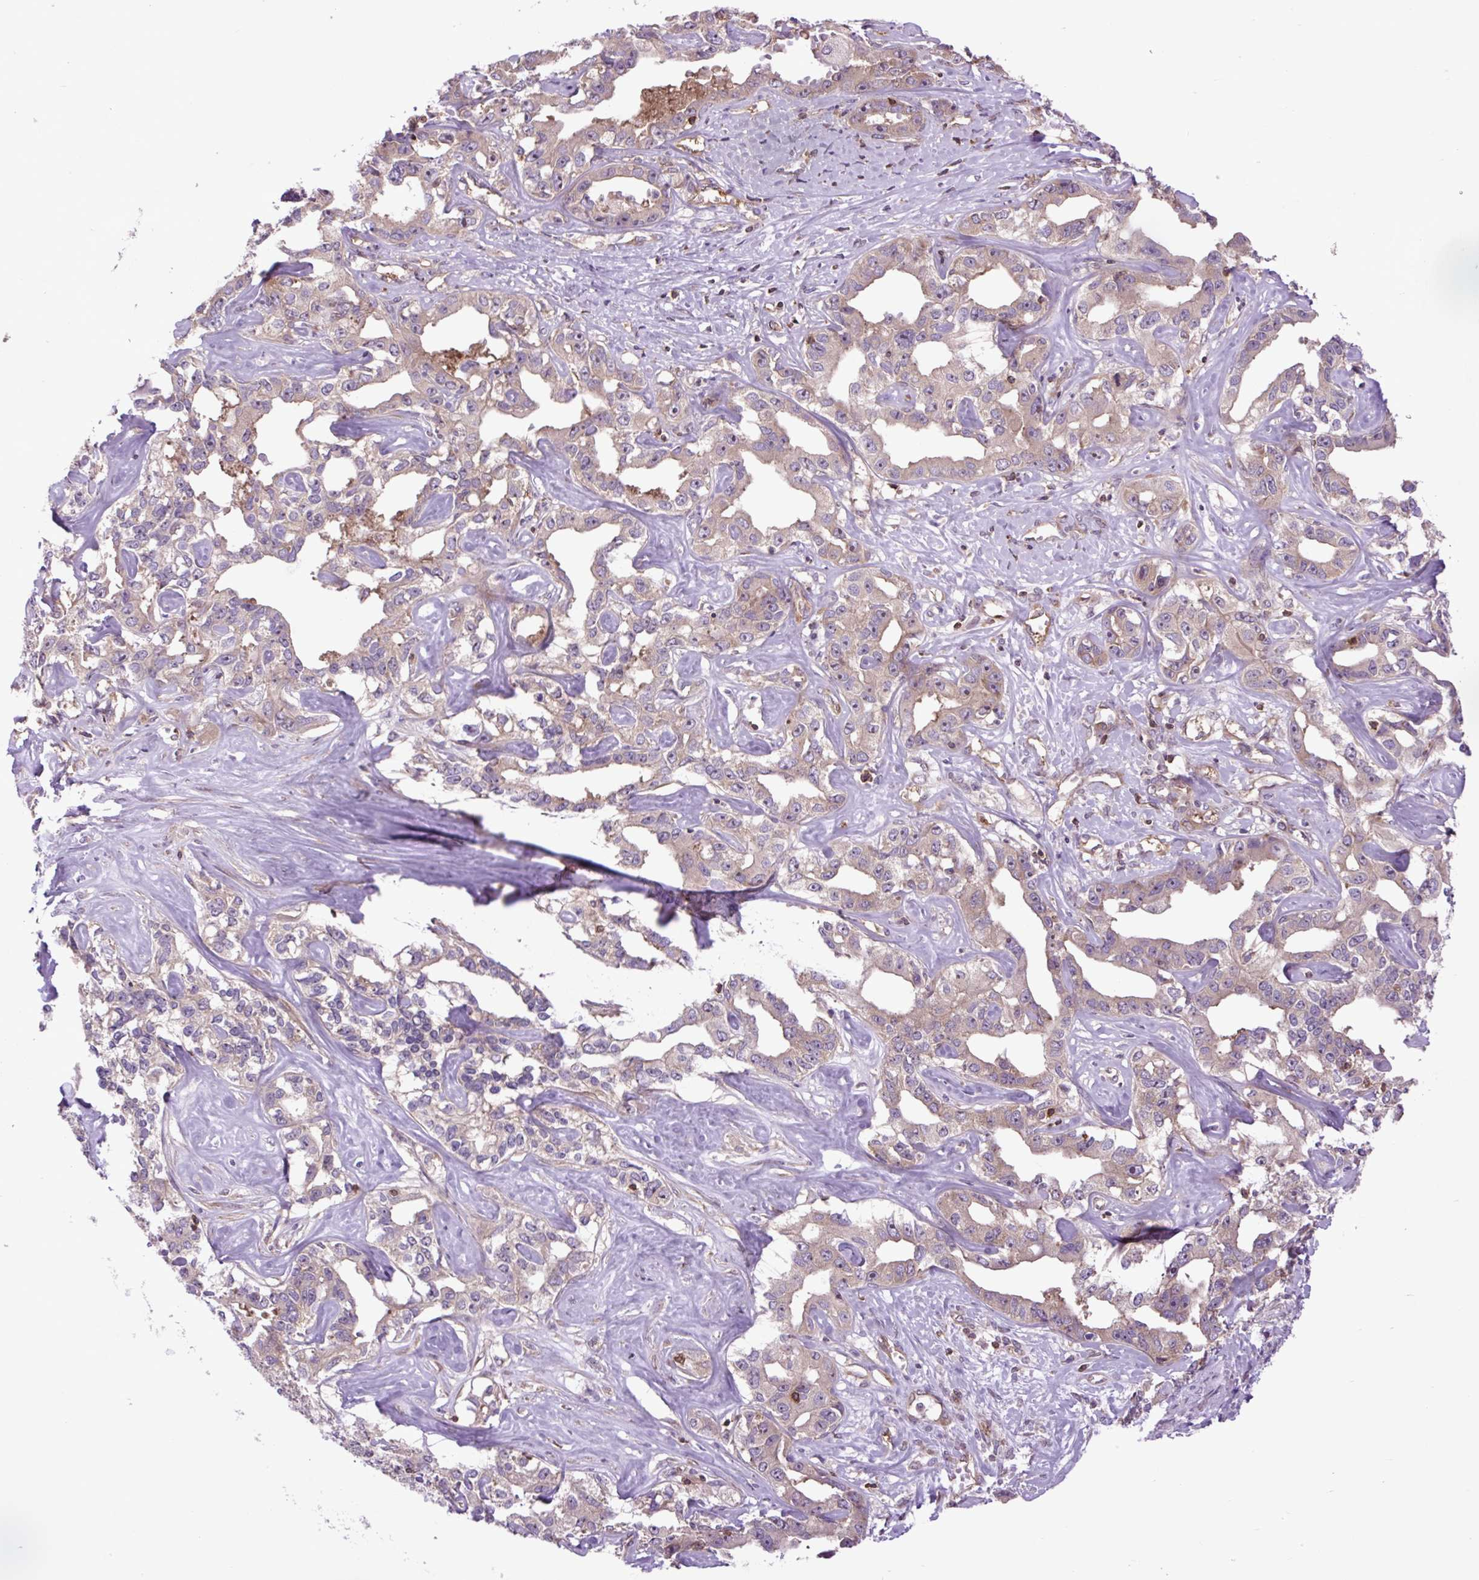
{"staining": {"intensity": "weak", "quantity": "25%-75%", "location": "cytoplasmic/membranous"}, "tissue": "liver cancer", "cell_type": "Tumor cells", "image_type": "cancer", "snomed": [{"axis": "morphology", "description": "Cholangiocarcinoma"}, {"axis": "topography", "description": "Liver"}], "caption": "An image showing weak cytoplasmic/membranous staining in about 25%-75% of tumor cells in liver cancer, as visualized by brown immunohistochemical staining.", "gene": "PLCG1", "patient": {"sex": "male", "age": 59}}